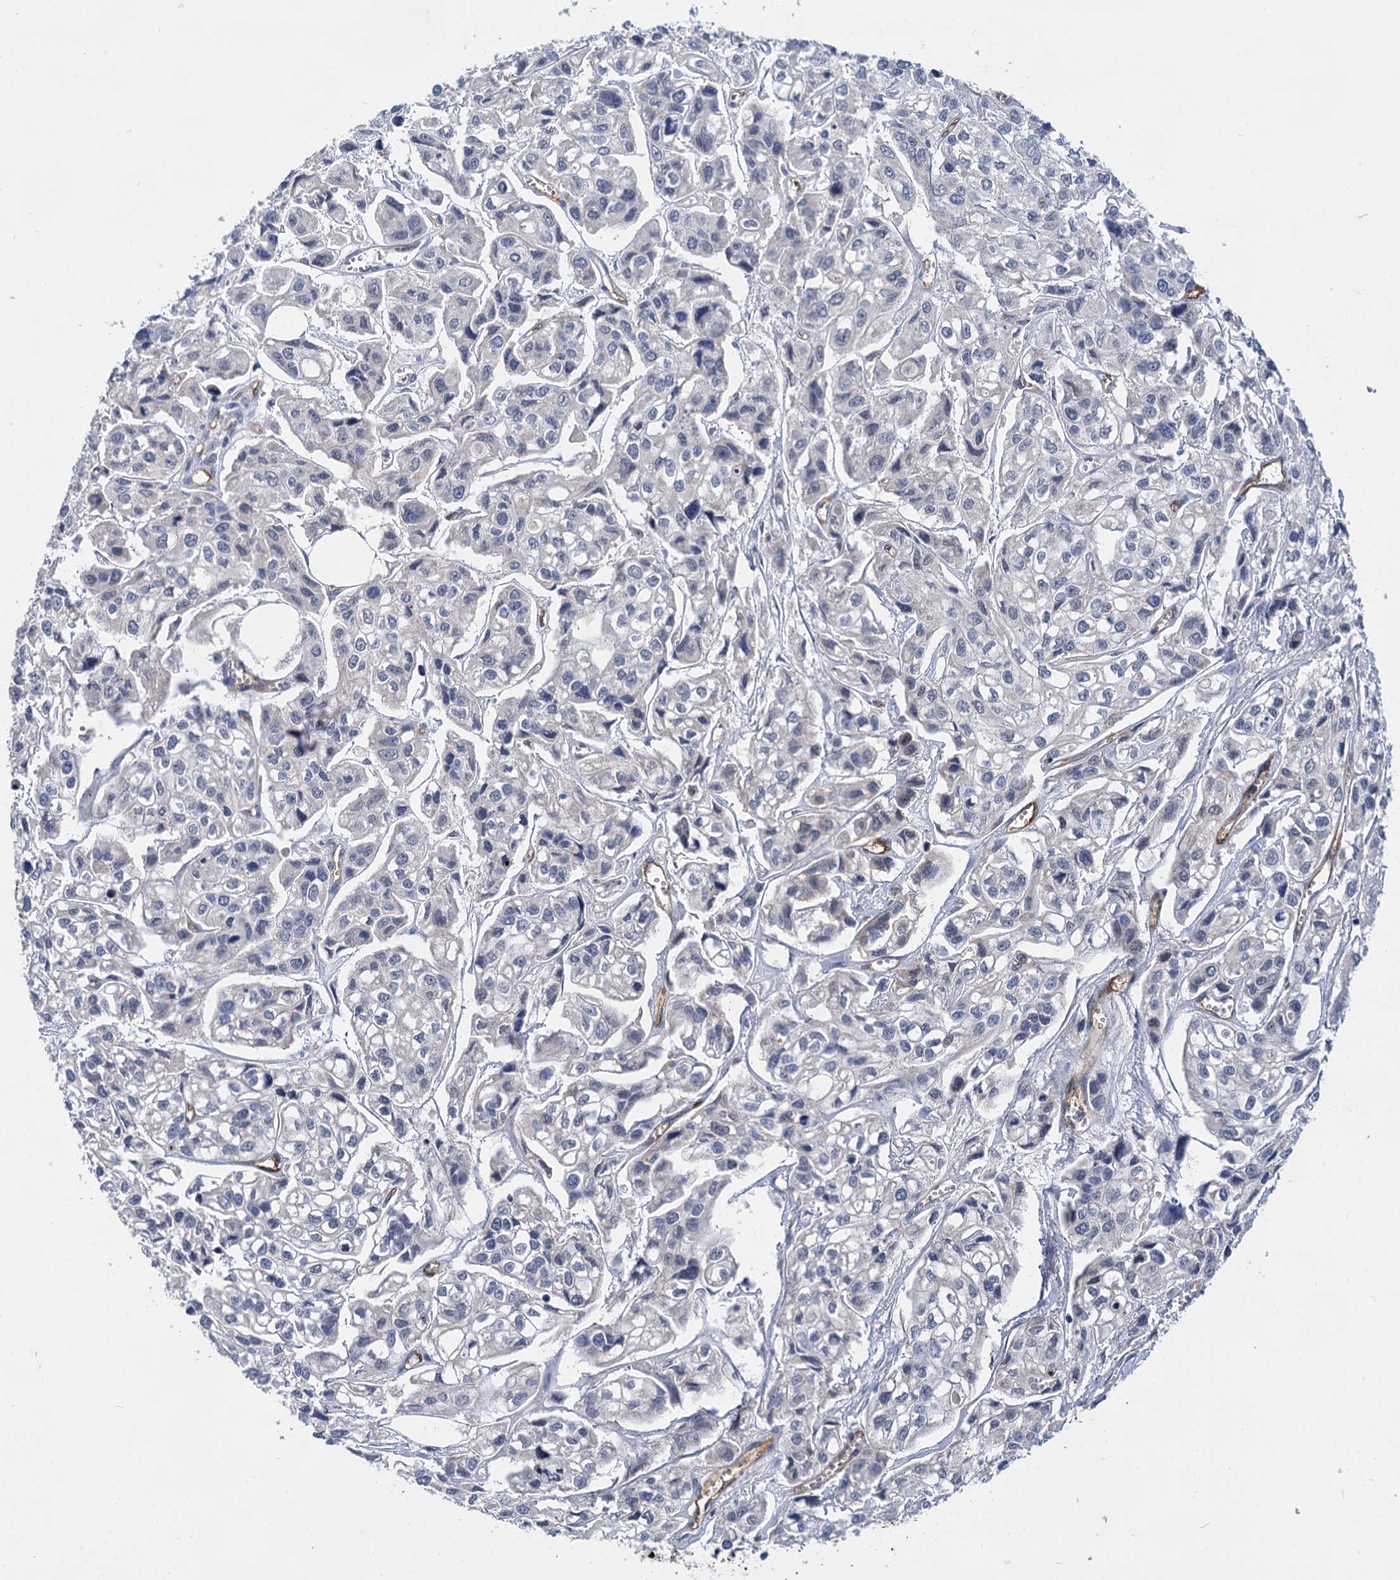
{"staining": {"intensity": "negative", "quantity": "none", "location": "none"}, "tissue": "urothelial cancer", "cell_type": "Tumor cells", "image_type": "cancer", "snomed": [{"axis": "morphology", "description": "Urothelial carcinoma, High grade"}, {"axis": "topography", "description": "Urinary bladder"}], "caption": "The micrograph displays no staining of tumor cells in high-grade urothelial carcinoma.", "gene": "ABLIM1", "patient": {"sex": "male", "age": 67}}